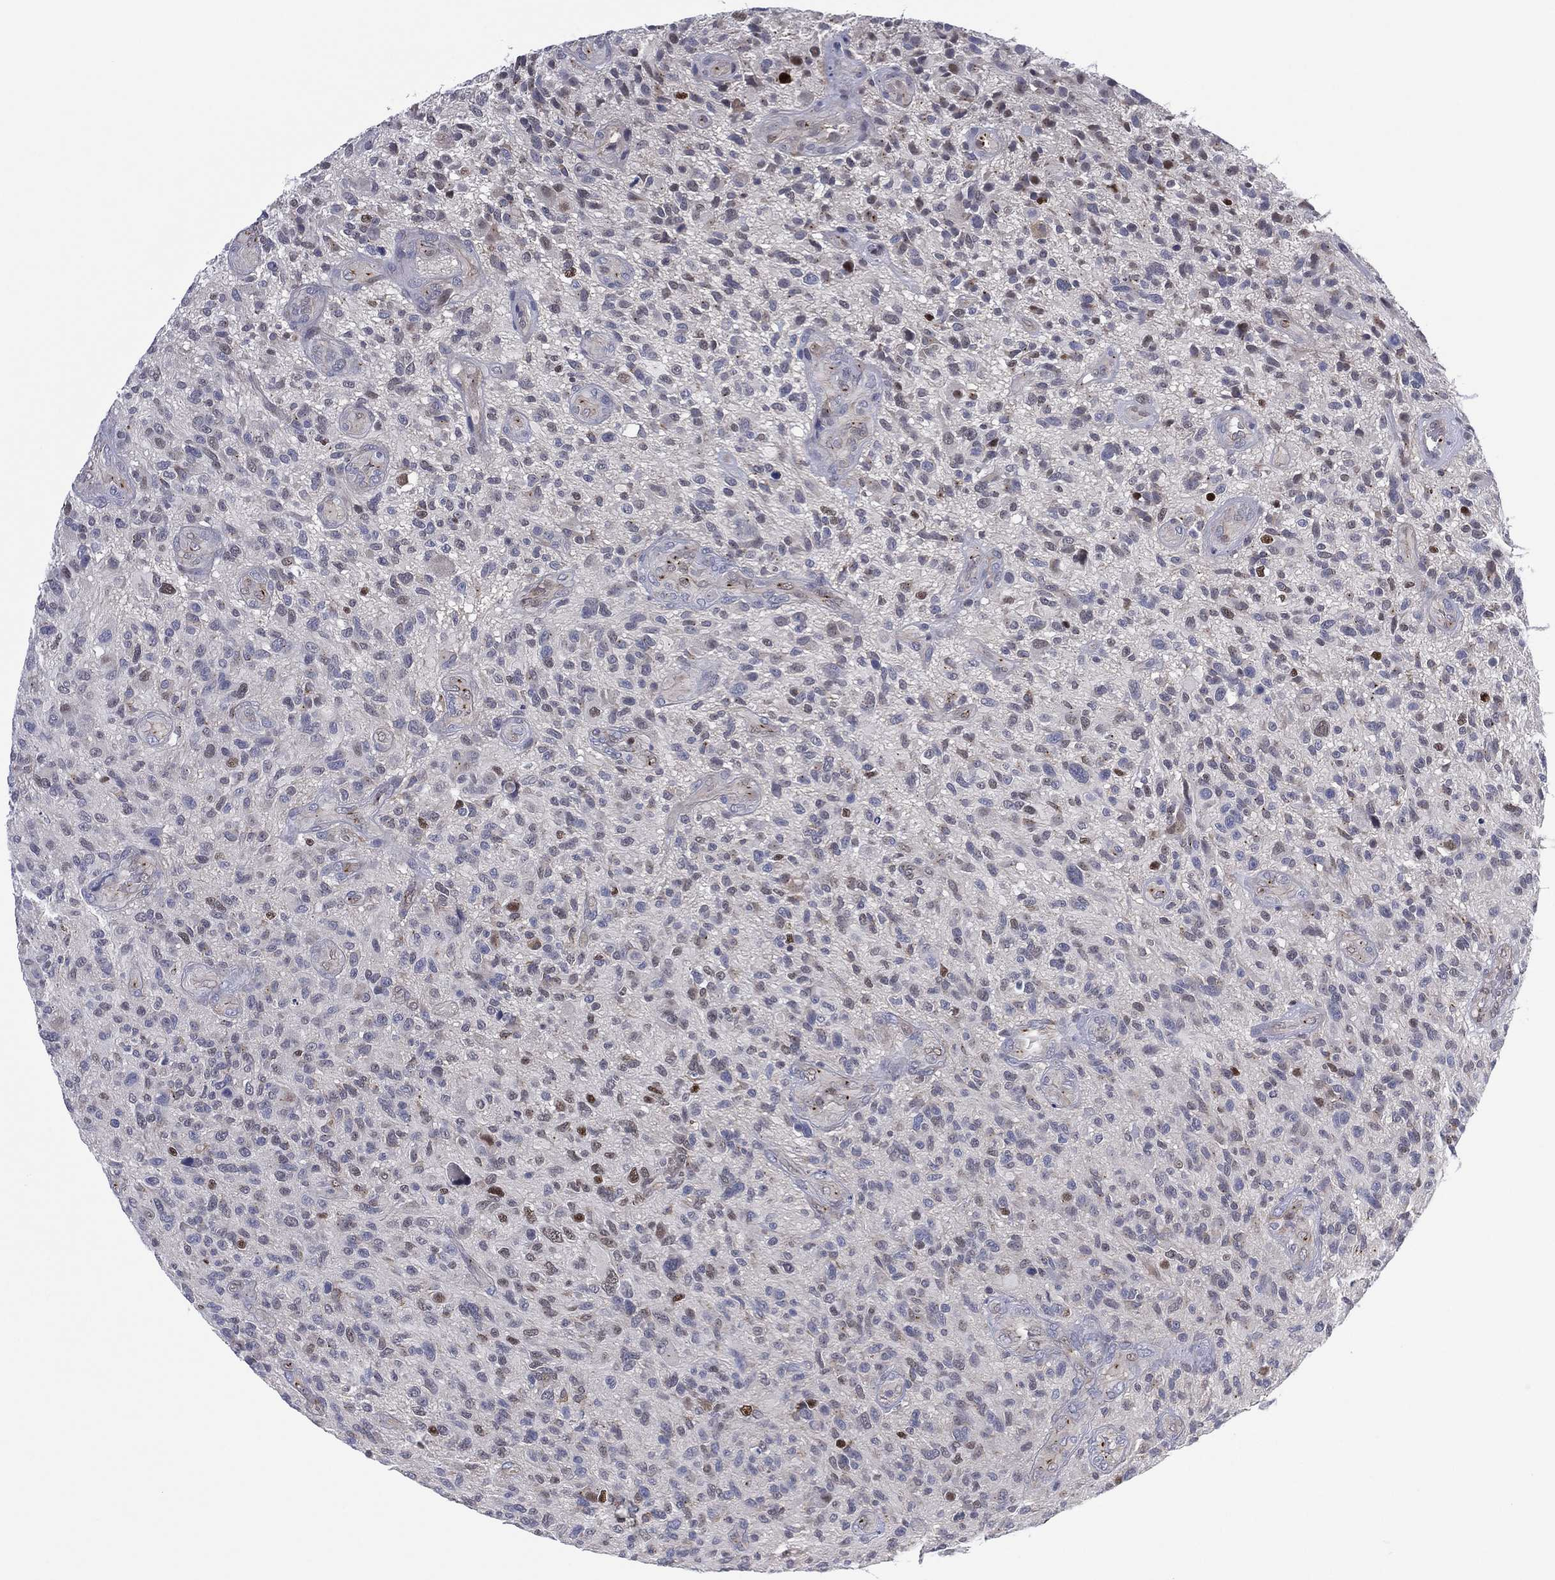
{"staining": {"intensity": "moderate", "quantity": "<25%", "location": "nuclear"}, "tissue": "glioma", "cell_type": "Tumor cells", "image_type": "cancer", "snomed": [{"axis": "morphology", "description": "Glioma, malignant, High grade"}, {"axis": "topography", "description": "Brain"}], "caption": "Moderate nuclear positivity for a protein is seen in approximately <25% of tumor cells of malignant high-grade glioma using IHC.", "gene": "GSE1", "patient": {"sex": "male", "age": 47}}